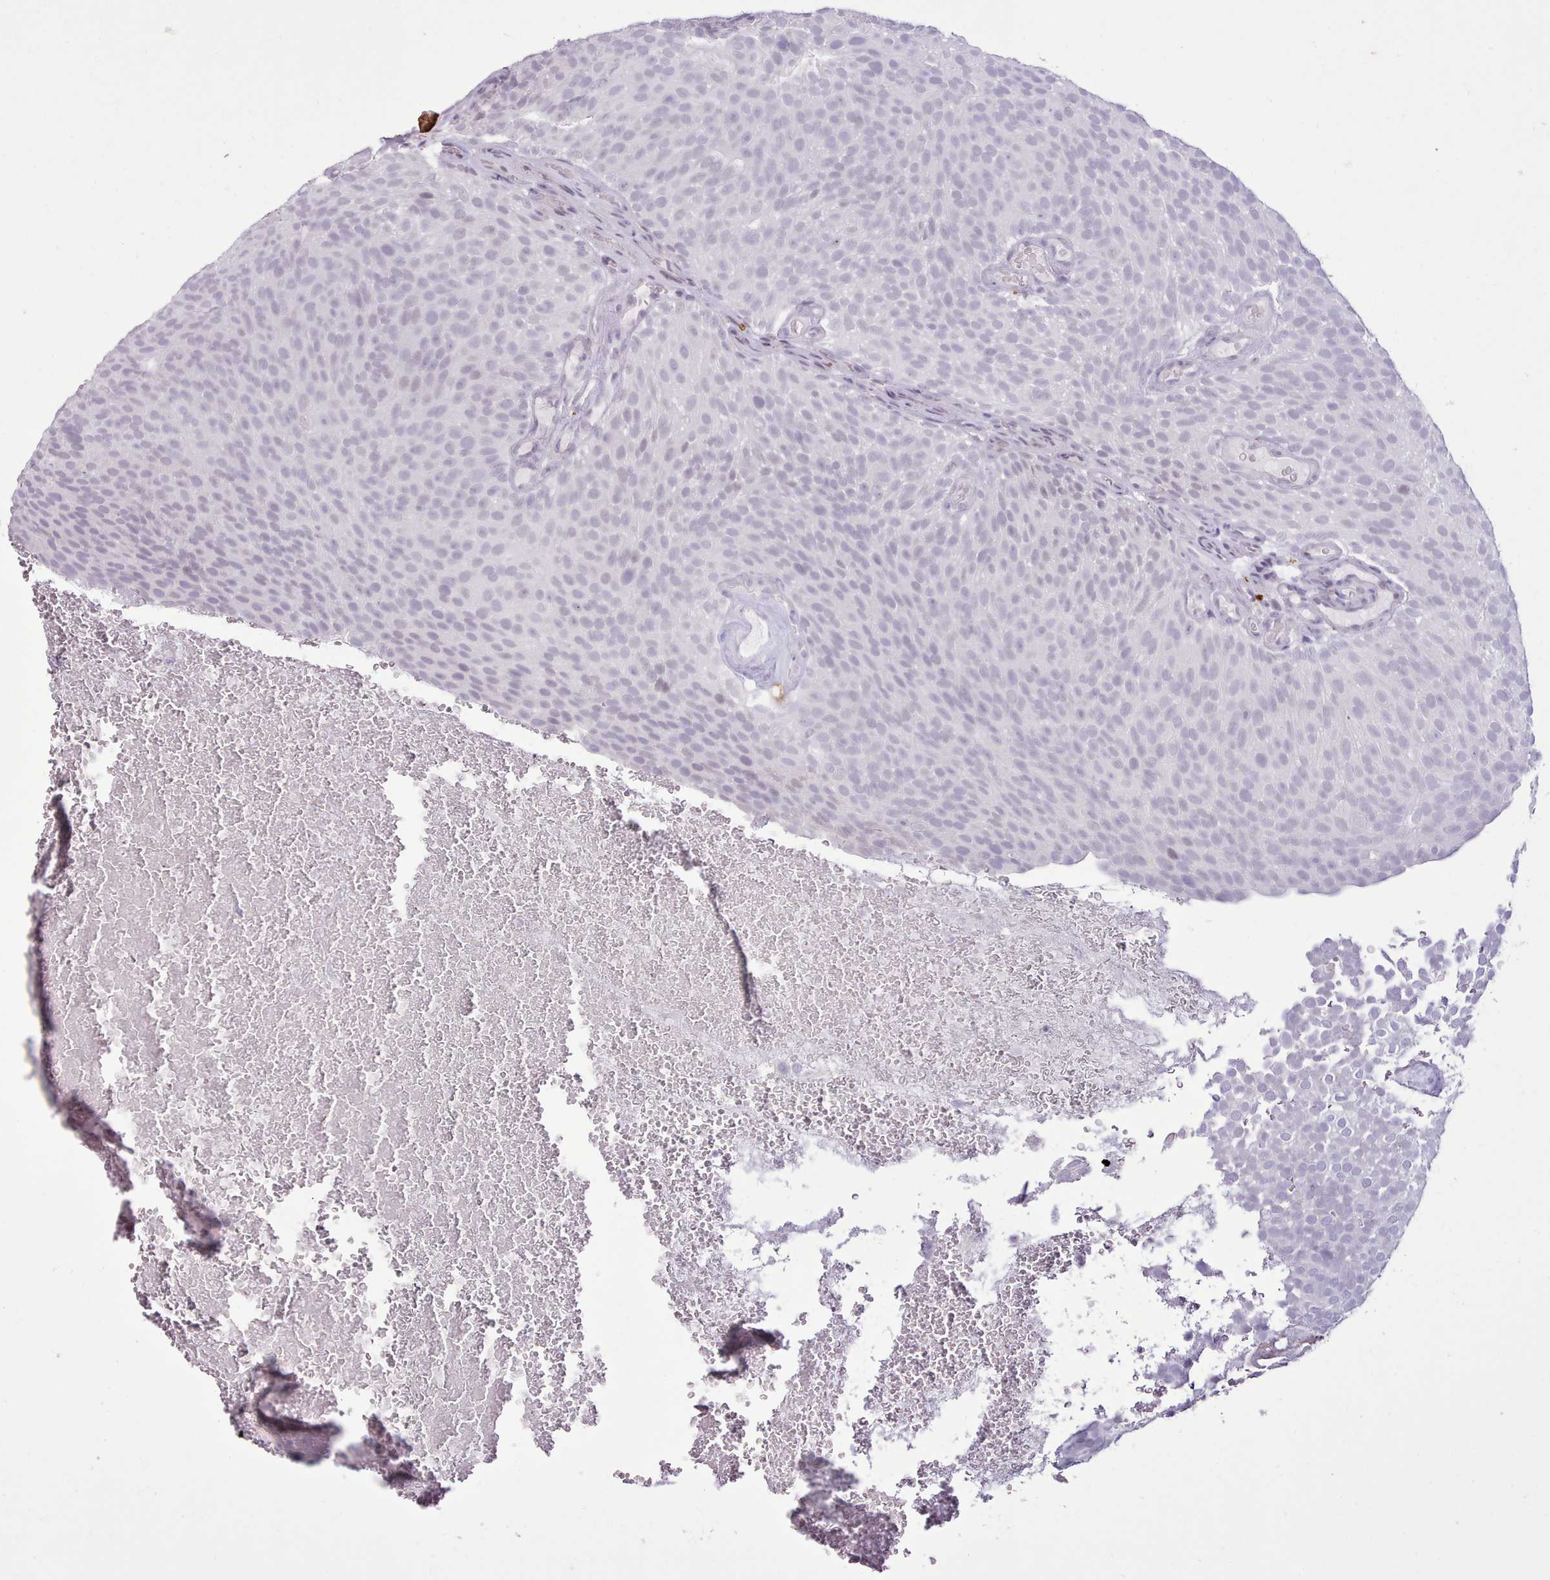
{"staining": {"intensity": "negative", "quantity": "none", "location": "none"}, "tissue": "urothelial cancer", "cell_type": "Tumor cells", "image_type": "cancer", "snomed": [{"axis": "morphology", "description": "Urothelial carcinoma, Low grade"}, {"axis": "topography", "description": "Urinary bladder"}], "caption": "An image of human low-grade urothelial carcinoma is negative for staining in tumor cells.", "gene": "TAF15", "patient": {"sex": "male", "age": 78}}